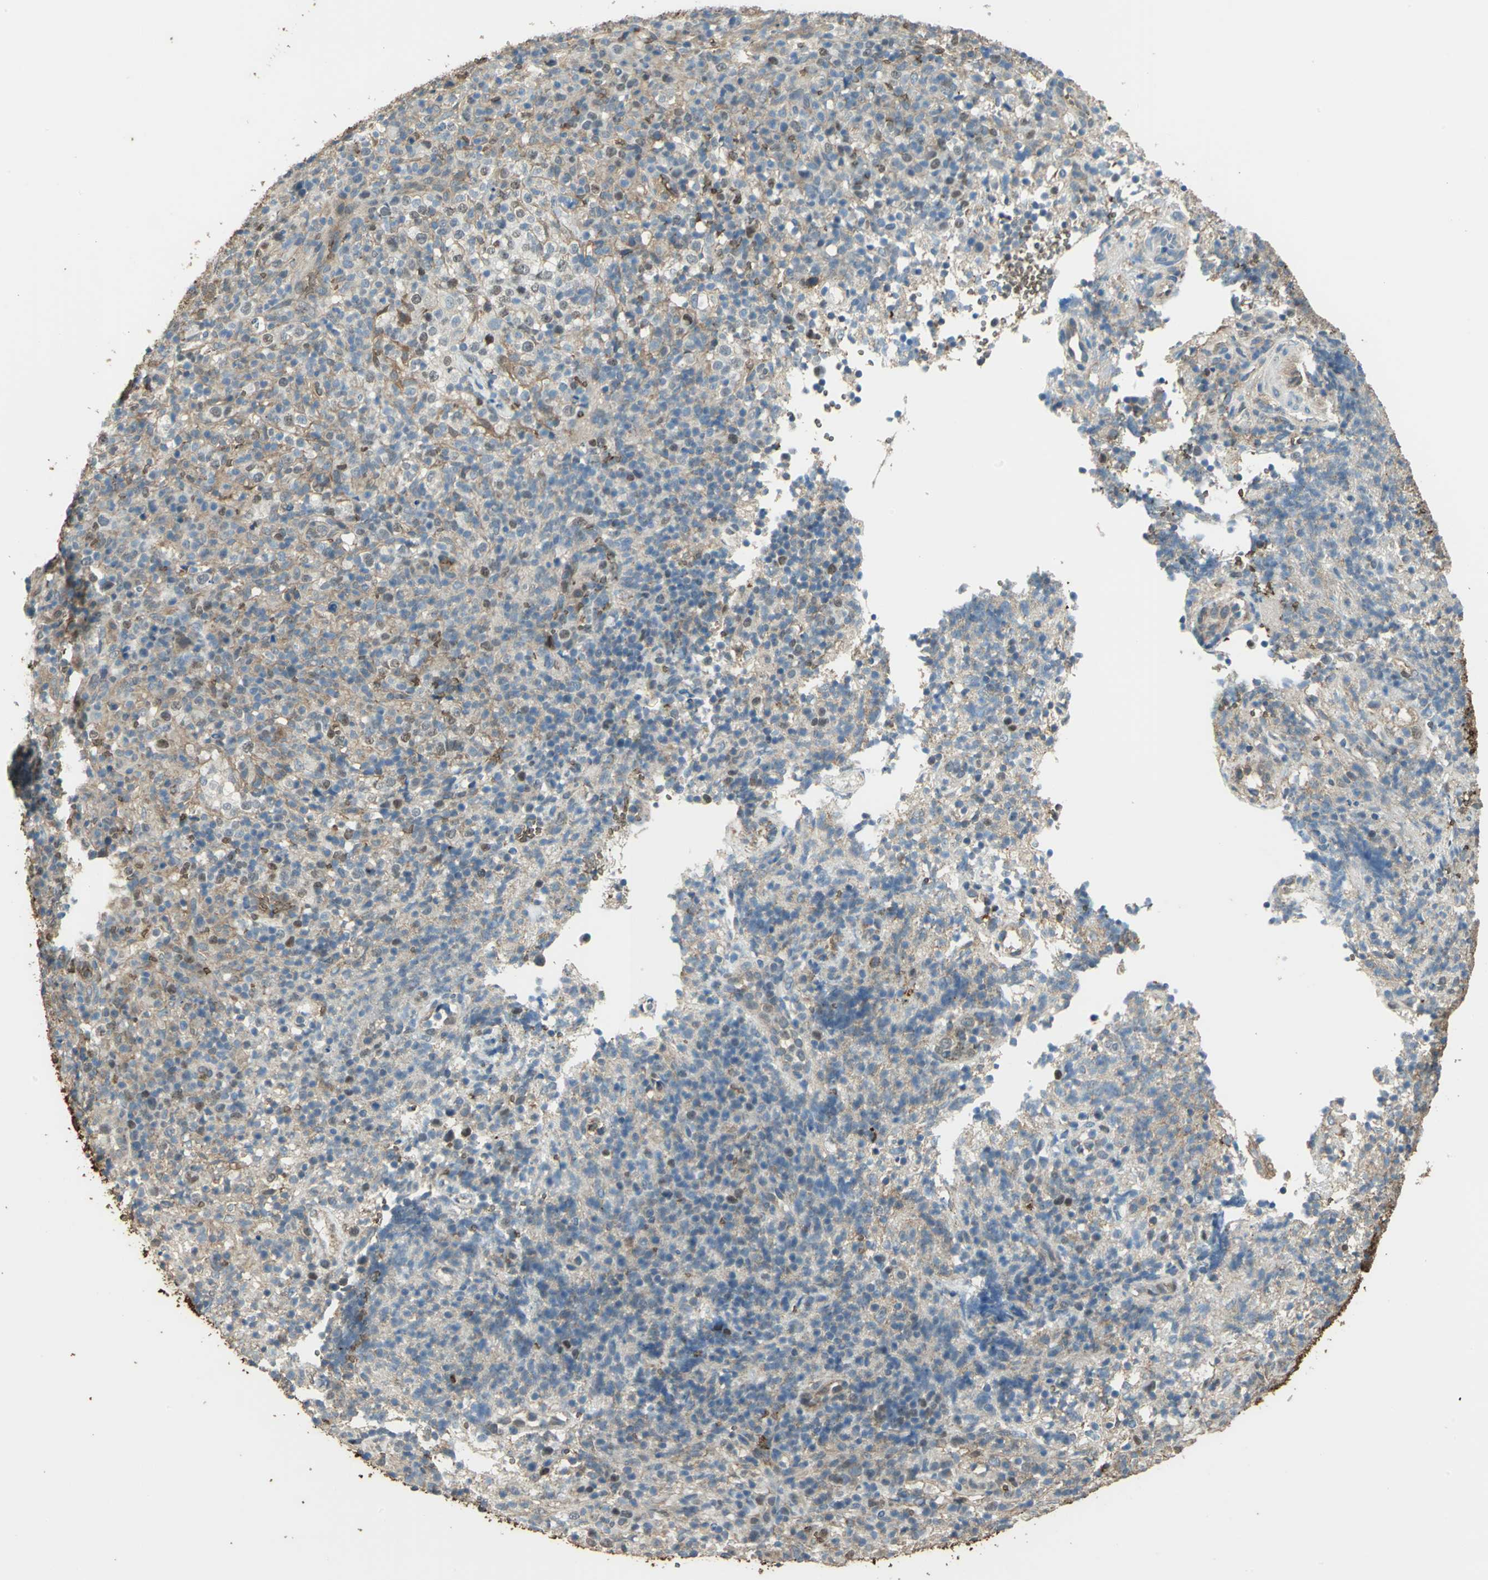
{"staining": {"intensity": "weak", "quantity": "25%-75%", "location": "cytoplasmic/membranous,nuclear"}, "tissue": "lymphoma", "cell_type": "Tumor cells", "image_type": "cancer", "snomed": [{"axis": "morphology", "description": "Malignant lymphoma, non-Hodgkin's type, High grade"}, {"axis": "topography", "description": "Lymph node"}], "caption": "High-magnification brightfield microscopy of lymphoma stained with DAB (brown) and counterstained with hematoxylin (blue). tumor cells exhibit weak cytoplasmic/membranous and nuclear positivity is appreciated in about25%-75% of cells. (IHC, brightfield microscopy, high magnification).", "gene": "DDAH1", "patient": {"sex": "female", "age": 76}}